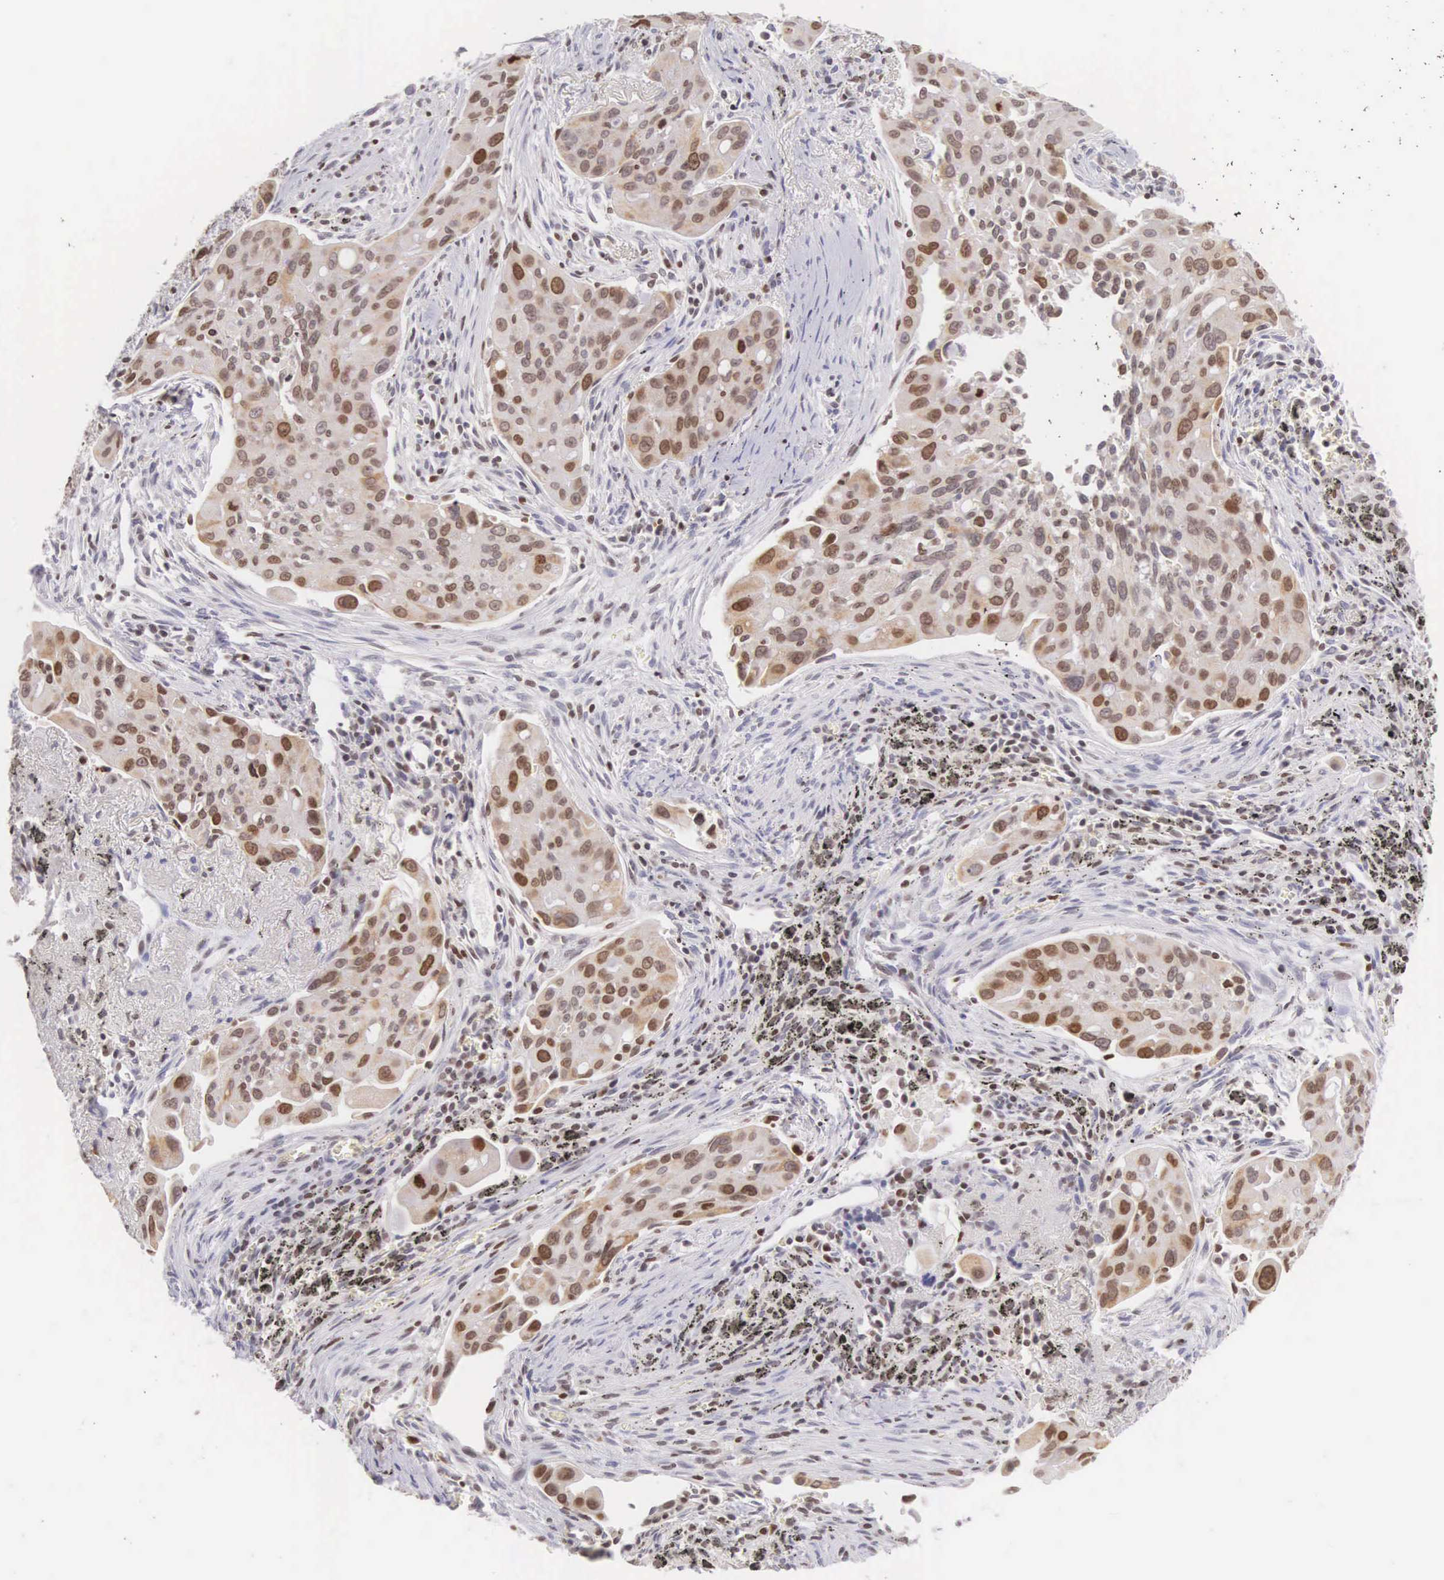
{"staining": {"intensity": "strong", "quantity": ">75%", "location": "cytoplasmic/membranous,nuclear"}, "tissue": "lung cancer", "cell_type": "Tumor cells", "image_type": "cancer", "snomed": [{"axis": "morphology", "description": "Adenocarcinoma, NOS"}, {"axis": "topography", "description": "Lung"}], "caption": "Protein expression analysis of lung cancer displays strong cytoplasmic/membranous and nuclear positivity in about >75% of tumor cells.", "gene": "VRK1", "patient": {"sex": "male", "age": 68}}